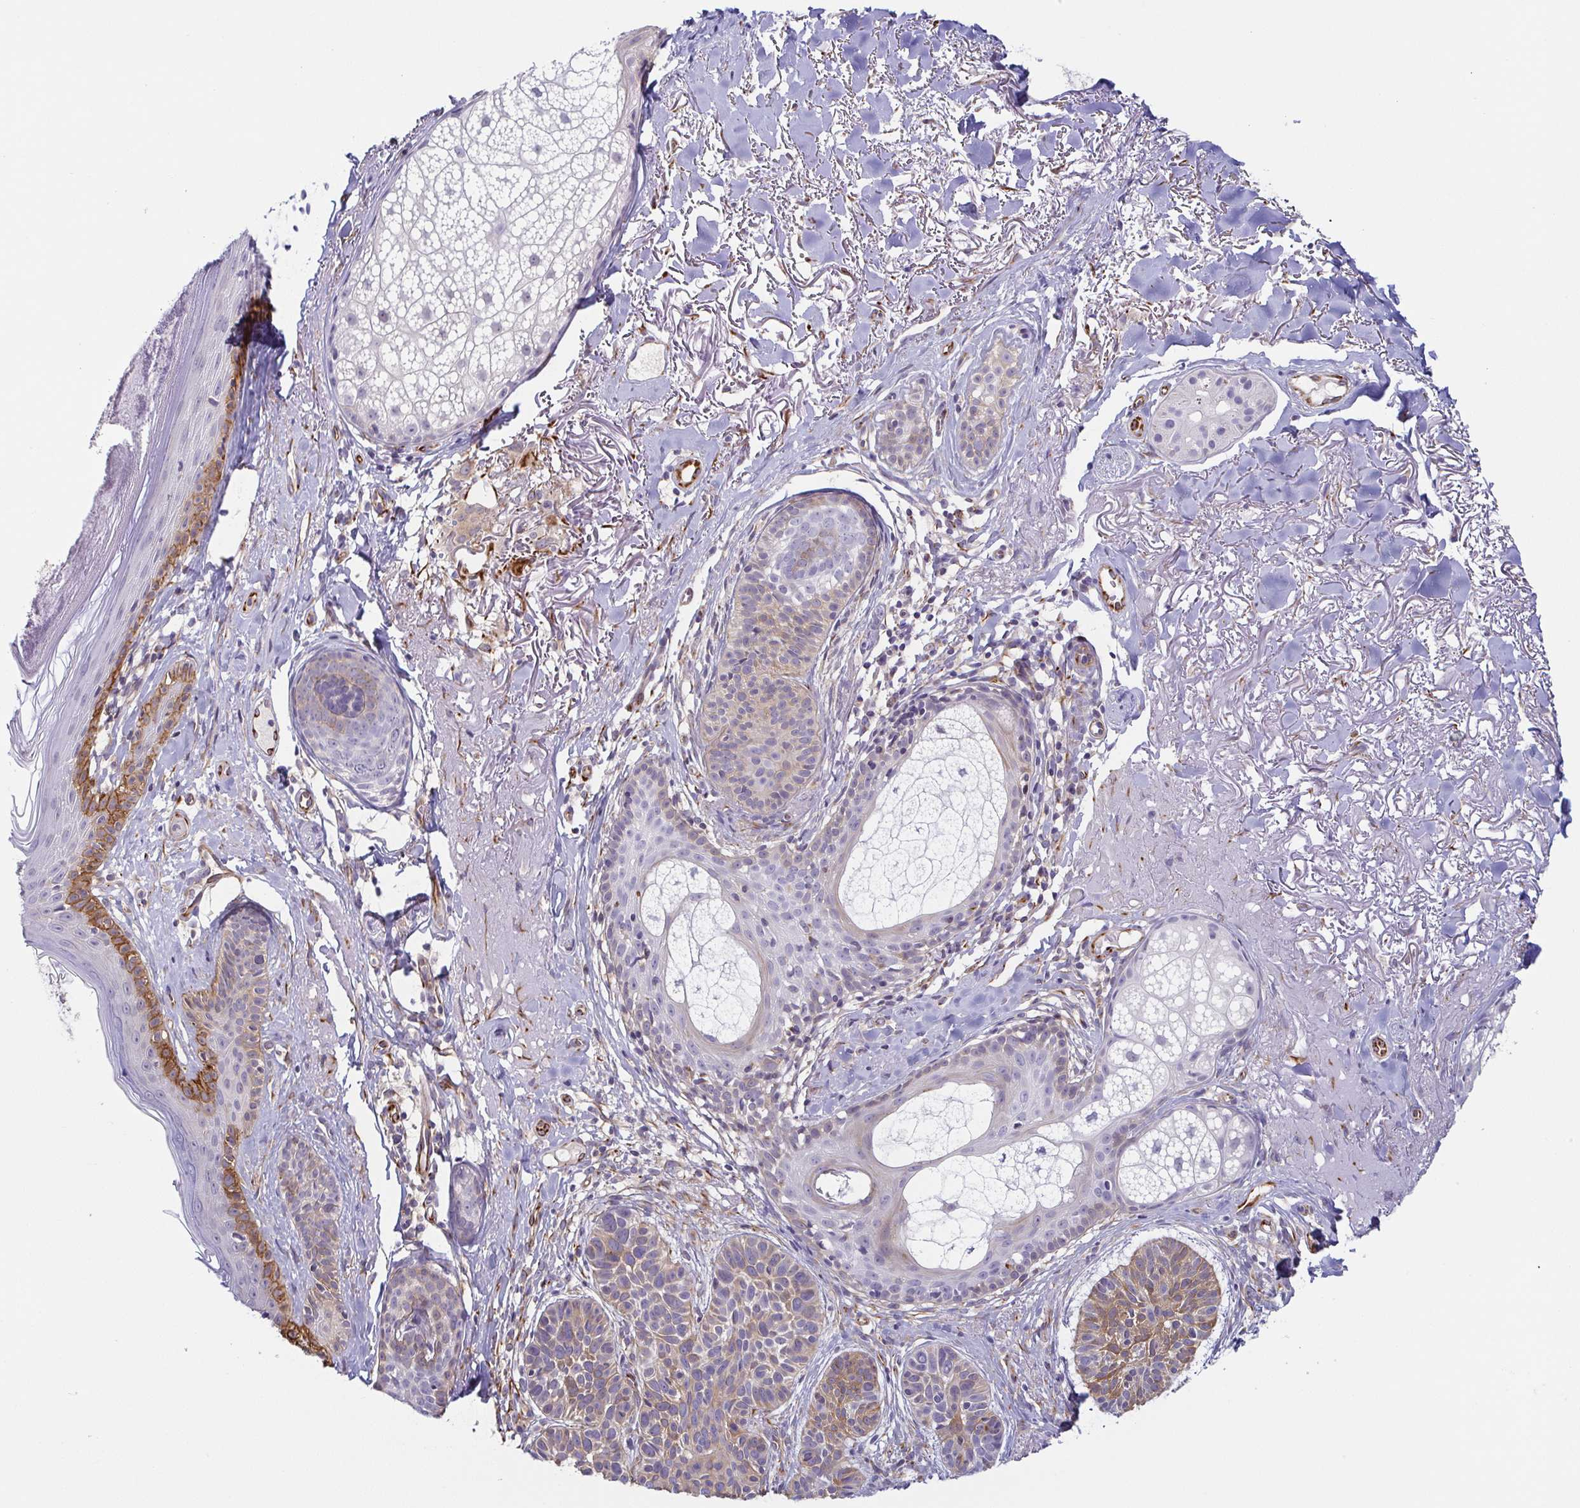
{"staining": {"intensity": "weak", "quantity": "25%-75%", "location": "cytoplasmic/membranous"}, "tissue": "skin cancer", "cell_type": "Tumor cells", "image_type": "cancer", "snomed": [{"axis": "morphology", "description": "Basal cell carcinoma"}, {"axis": "topography", "description": "Skin"}], "caption": "Tumor cells show weak cytoplasmic/membranous expression in about 25%-75% of cells in skin cancer. Nuclei are stained in blue.", "gene": "COL17A1", "patient": {"sex": "male", "age": 78}}